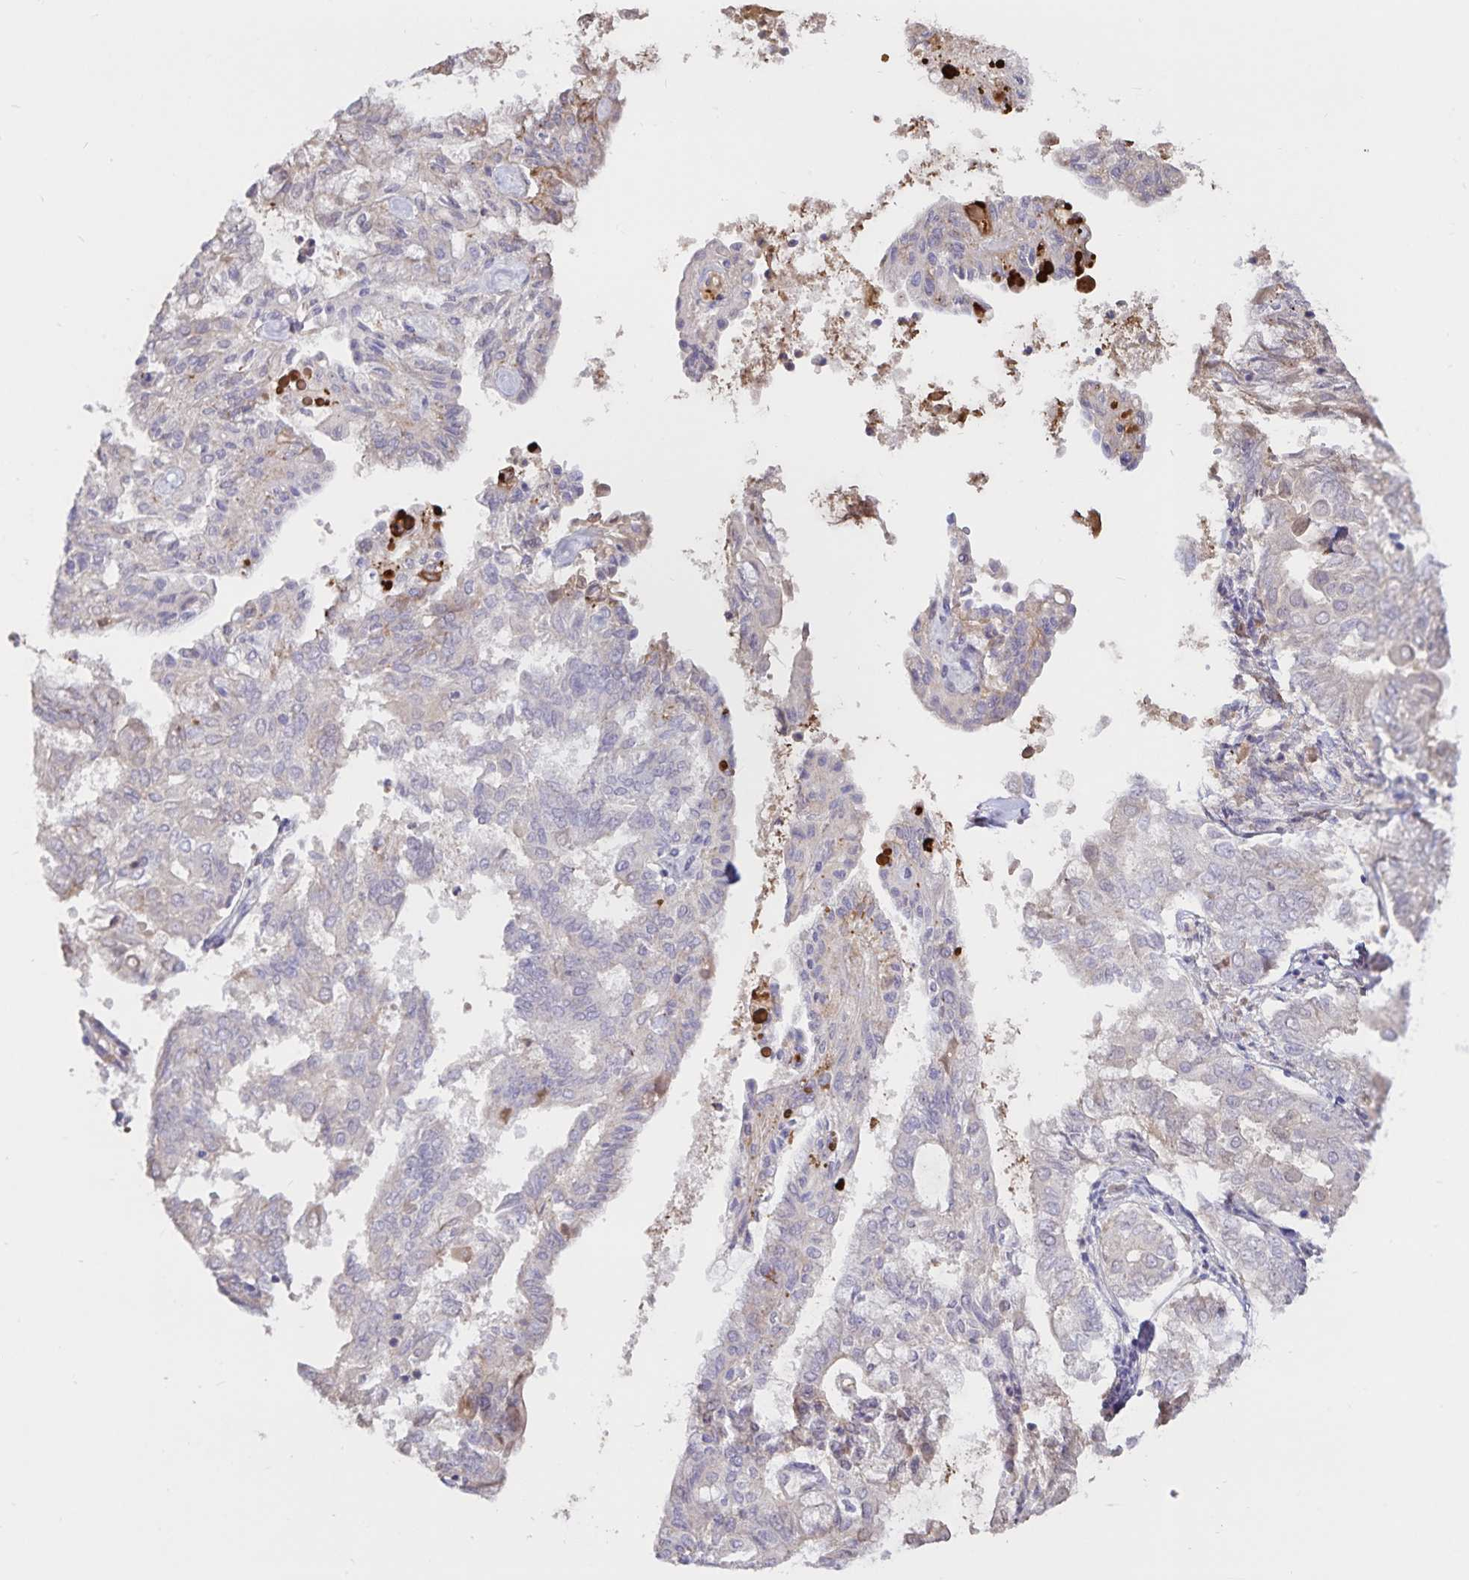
{"staining": {"intensity": "negative", "quantity": "none", "location": "none"}, "tissue": "endometrial cancer", "cell_type": "Tumor cells", "image_type": "cancer", "snomed": [{"axis": "morphology", "description": "Adenocarcinoma, NOS"}, {"axis": "topography", "description": "Endometrium"}], "caption": "DAB (3,3'-diaminobenzidine) immunohistochemical staining of endometrial adenocarcinoma demonstrates no significant positivity in tumor cells.", "gene": "FGG", "patient": {"sex": "female", "age": 68}}